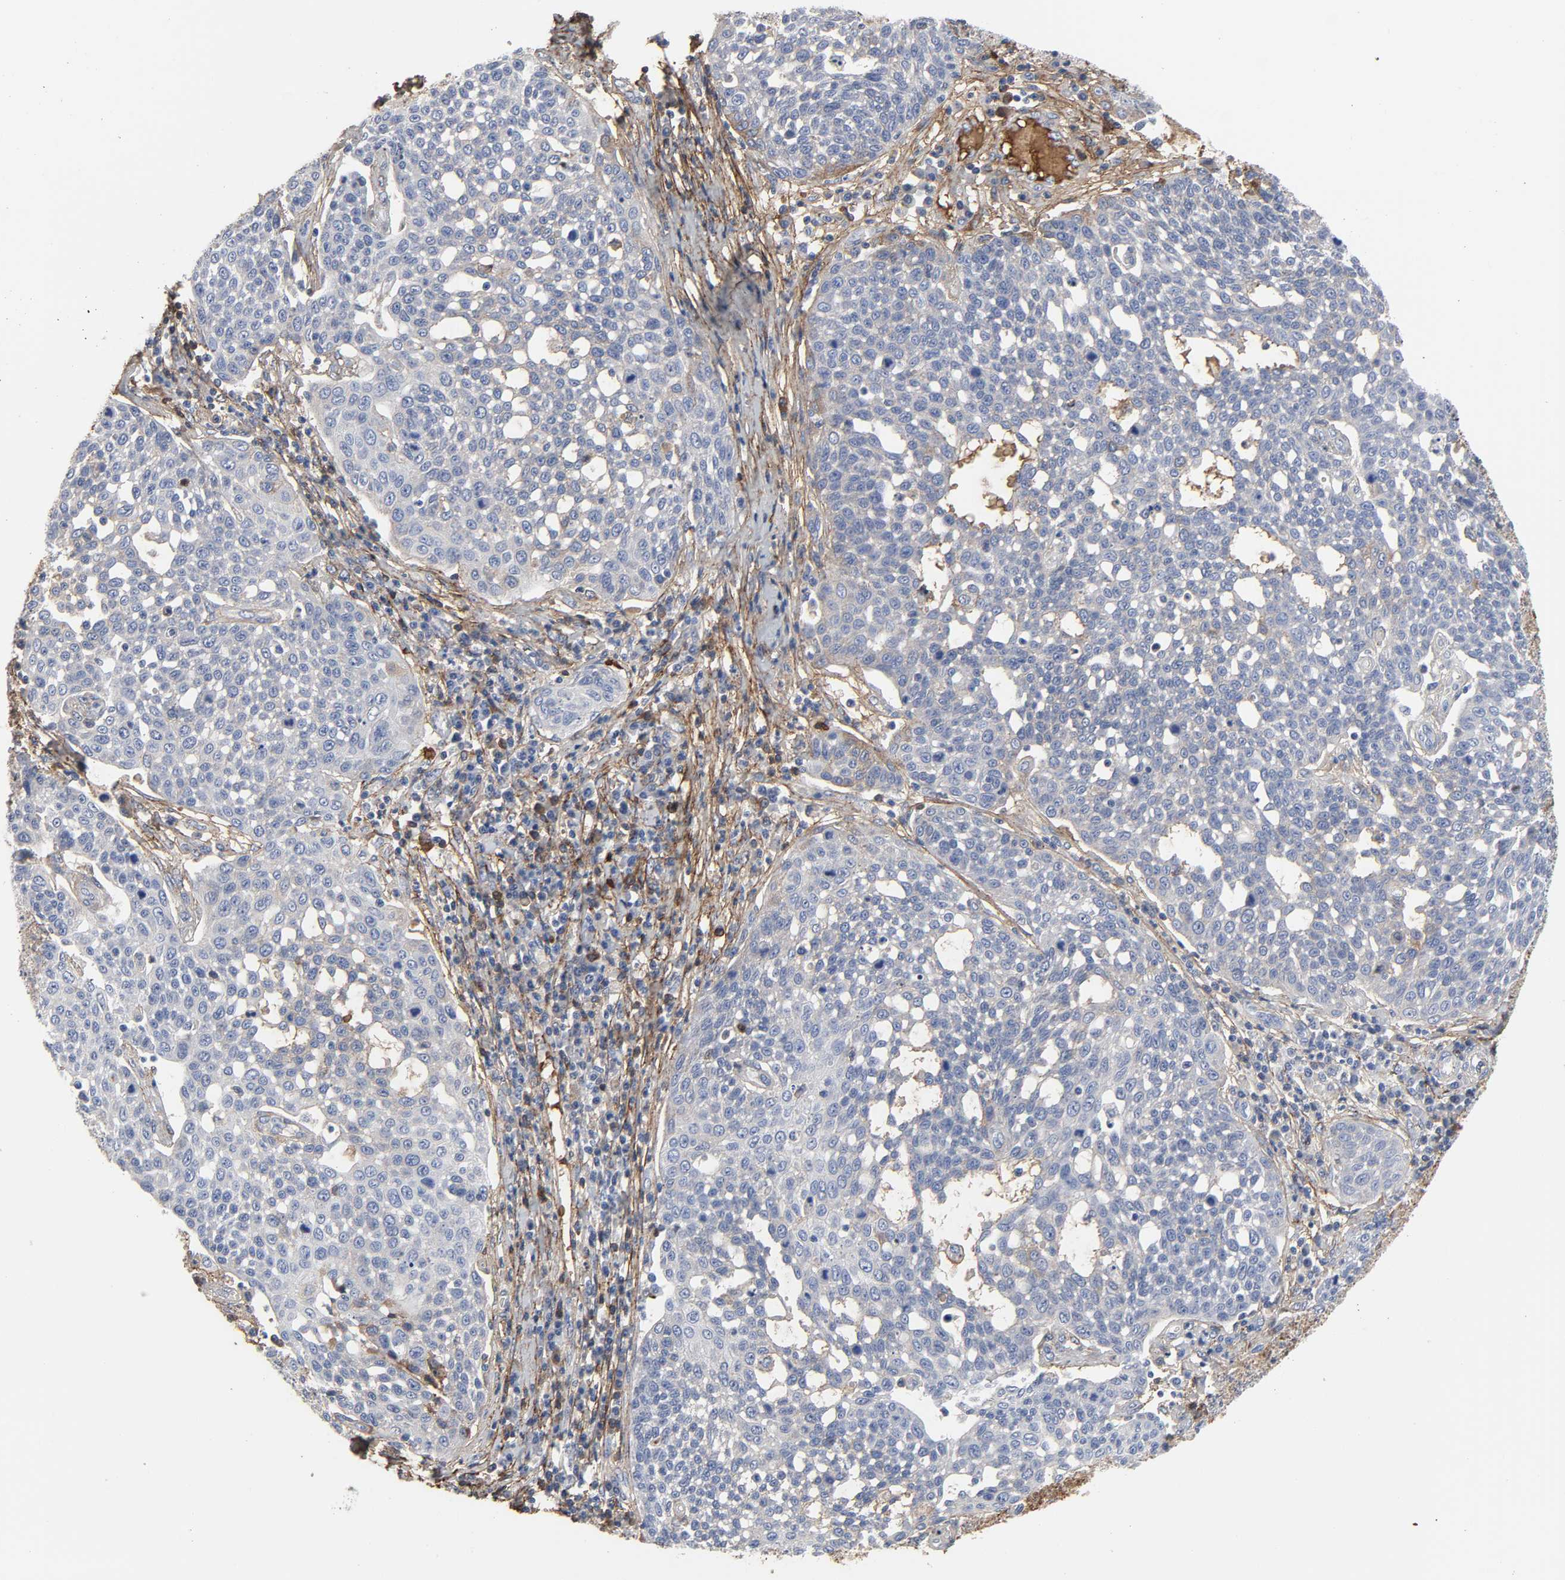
{"staining": {"intensity": "negative", "quantity": "none", "location": "none"}, "tissue": "cervical cancer", "cell_type": "Tumor cells", "image_type": "cancer", "snomed": [{"axis": "morphology", "description": "Squamous cell carcinoma, NOS"}, {"axis": "topography", "description": "Cervix"}], "caption": "Immunohistochemistry (IHC) histopathology image of human cervical cancer stained for a protein (brown), which exhibits no positivity in tumor cells. The staining is performed using DAB (3,3'-diaminobenzidine) brown chromogen with nuclei counter-stained in using hematoxylin.", "gene": "FBLN1", "patient": {"sex": "female", "age": 34}}